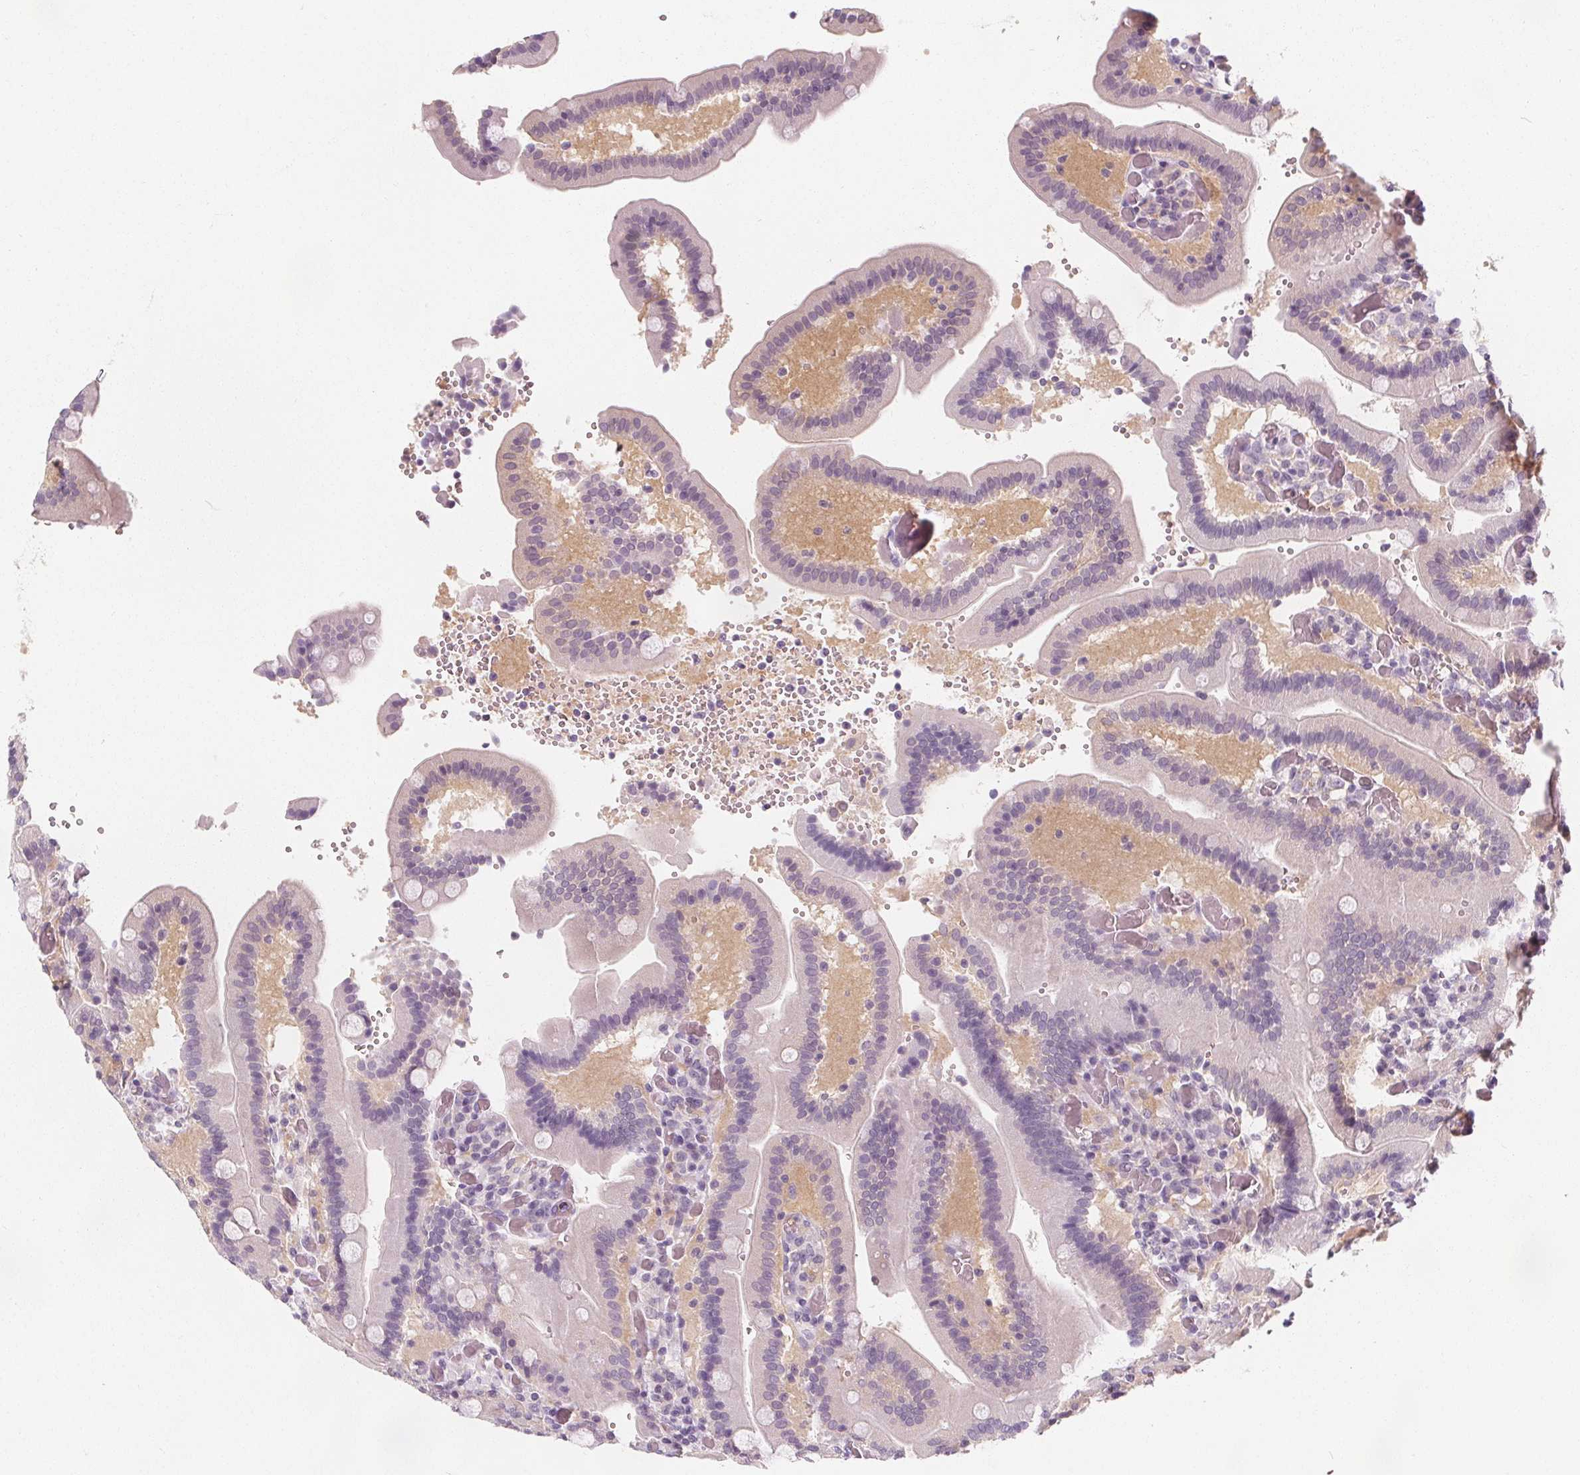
{"staining": {"intensity": "negative", "quantity": "none", "location": "none"}, "tissue": "duodenum", "cell_type": "Glandular cells", "image_type": "normal", "snomed": [{"axis": "morphology", "description": "Normal tissue, NOS"}, {"axis": "topography", "description": "Duodenum"}], "caption": "Immunohistochemistry (IHC) image of benign human duodenum stained for a protein (brown), which exhibits no positivity in glandular cells.", "gene": "UGP2", "patient": {"sex": "female", "age": 62}}